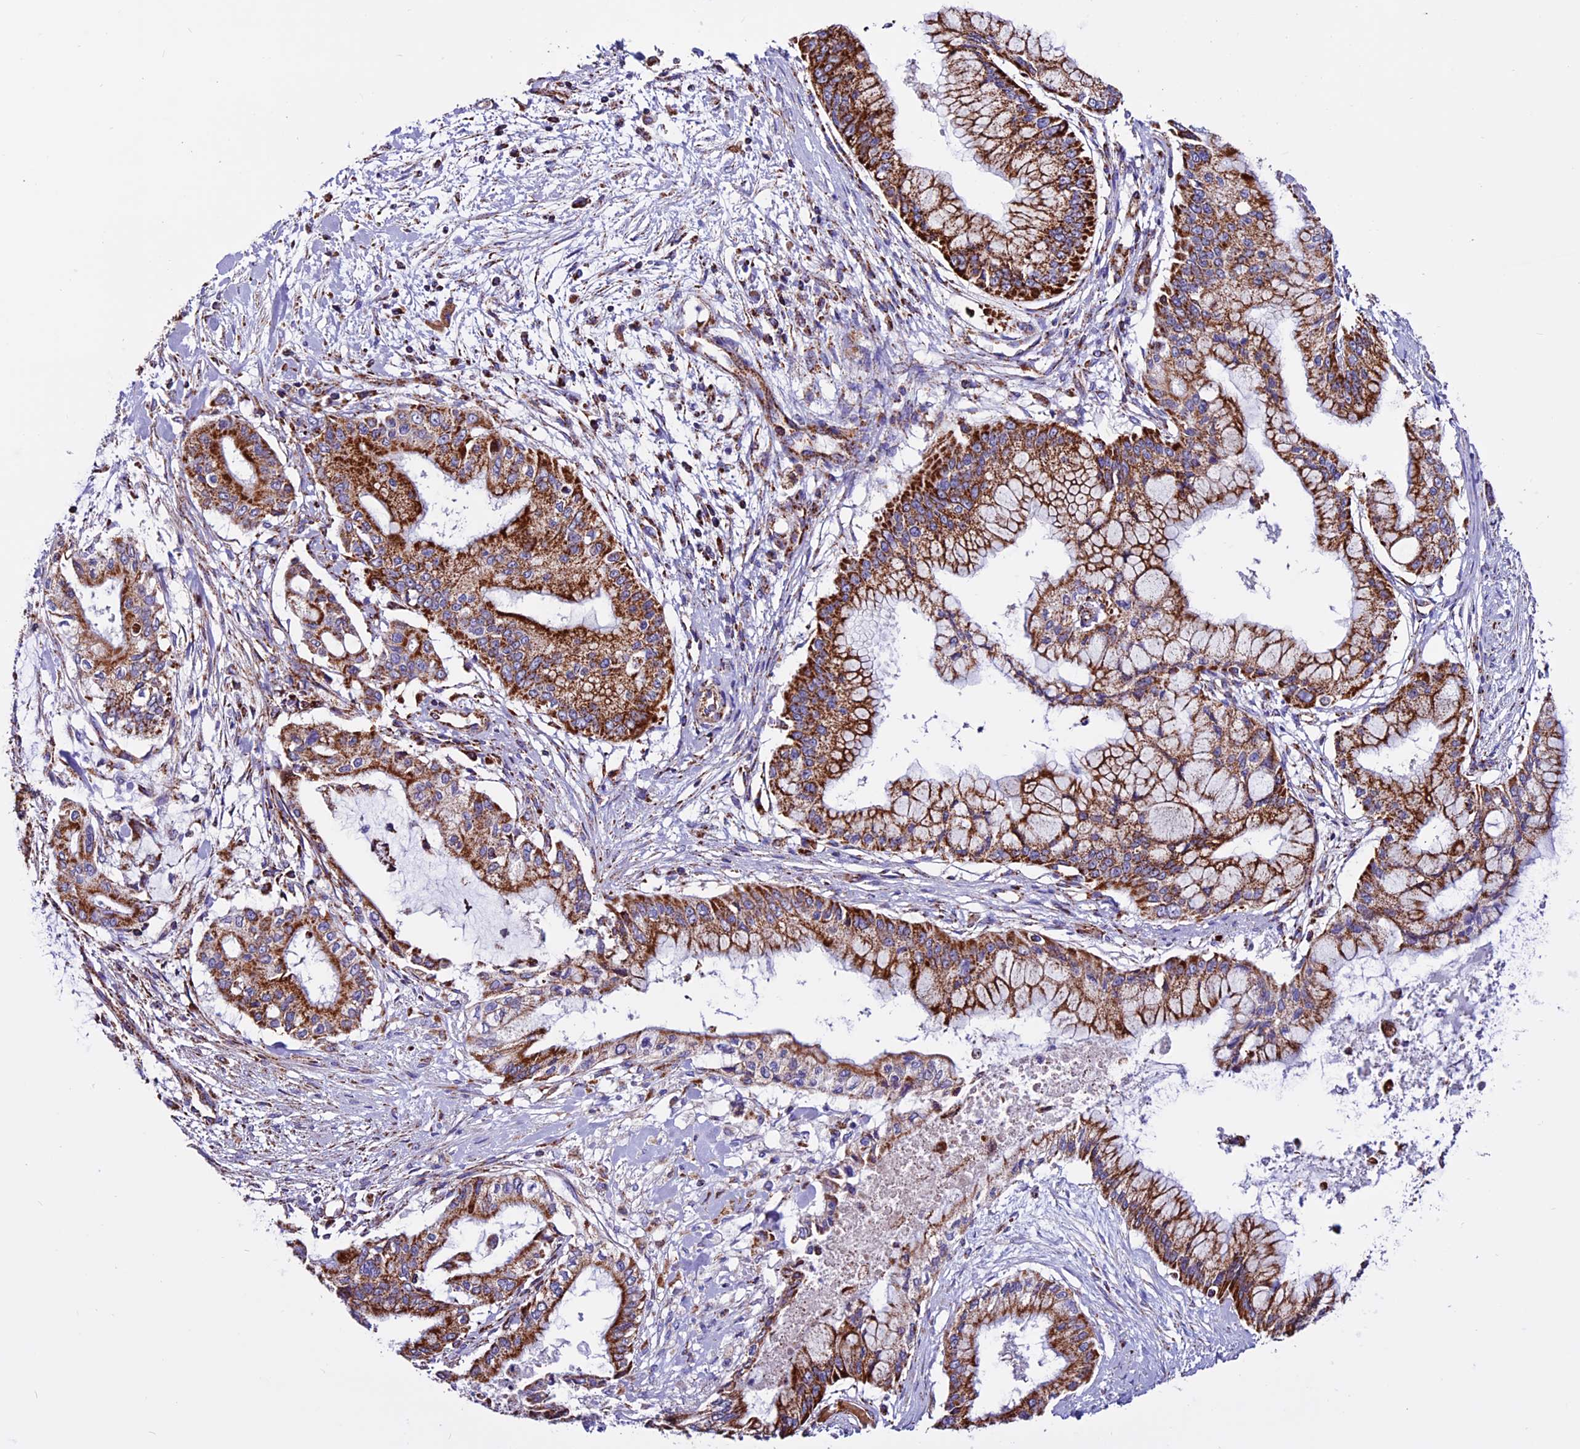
{"staining": {"intensity": "strong", "quantity": ">75%", "location": "cytoplasmic/membranous"}, "tissue": "pancreatic cancer", "cell_type": "Tumor cells", "image_type": "cancer", "snomed": [{"axis": "morphology", "description": "Adenocarcinoma, NOS"}, {"axis": "topography", "description": "Pancreas"}], "caption": "Strong cytoplasmic/membranous protein expression is seen in approximately >75% of tumor cells in adenocarcinoma (pancreatic).", "gene": "CX3CL1", "patient": {"sex": "male", "age": 46}}